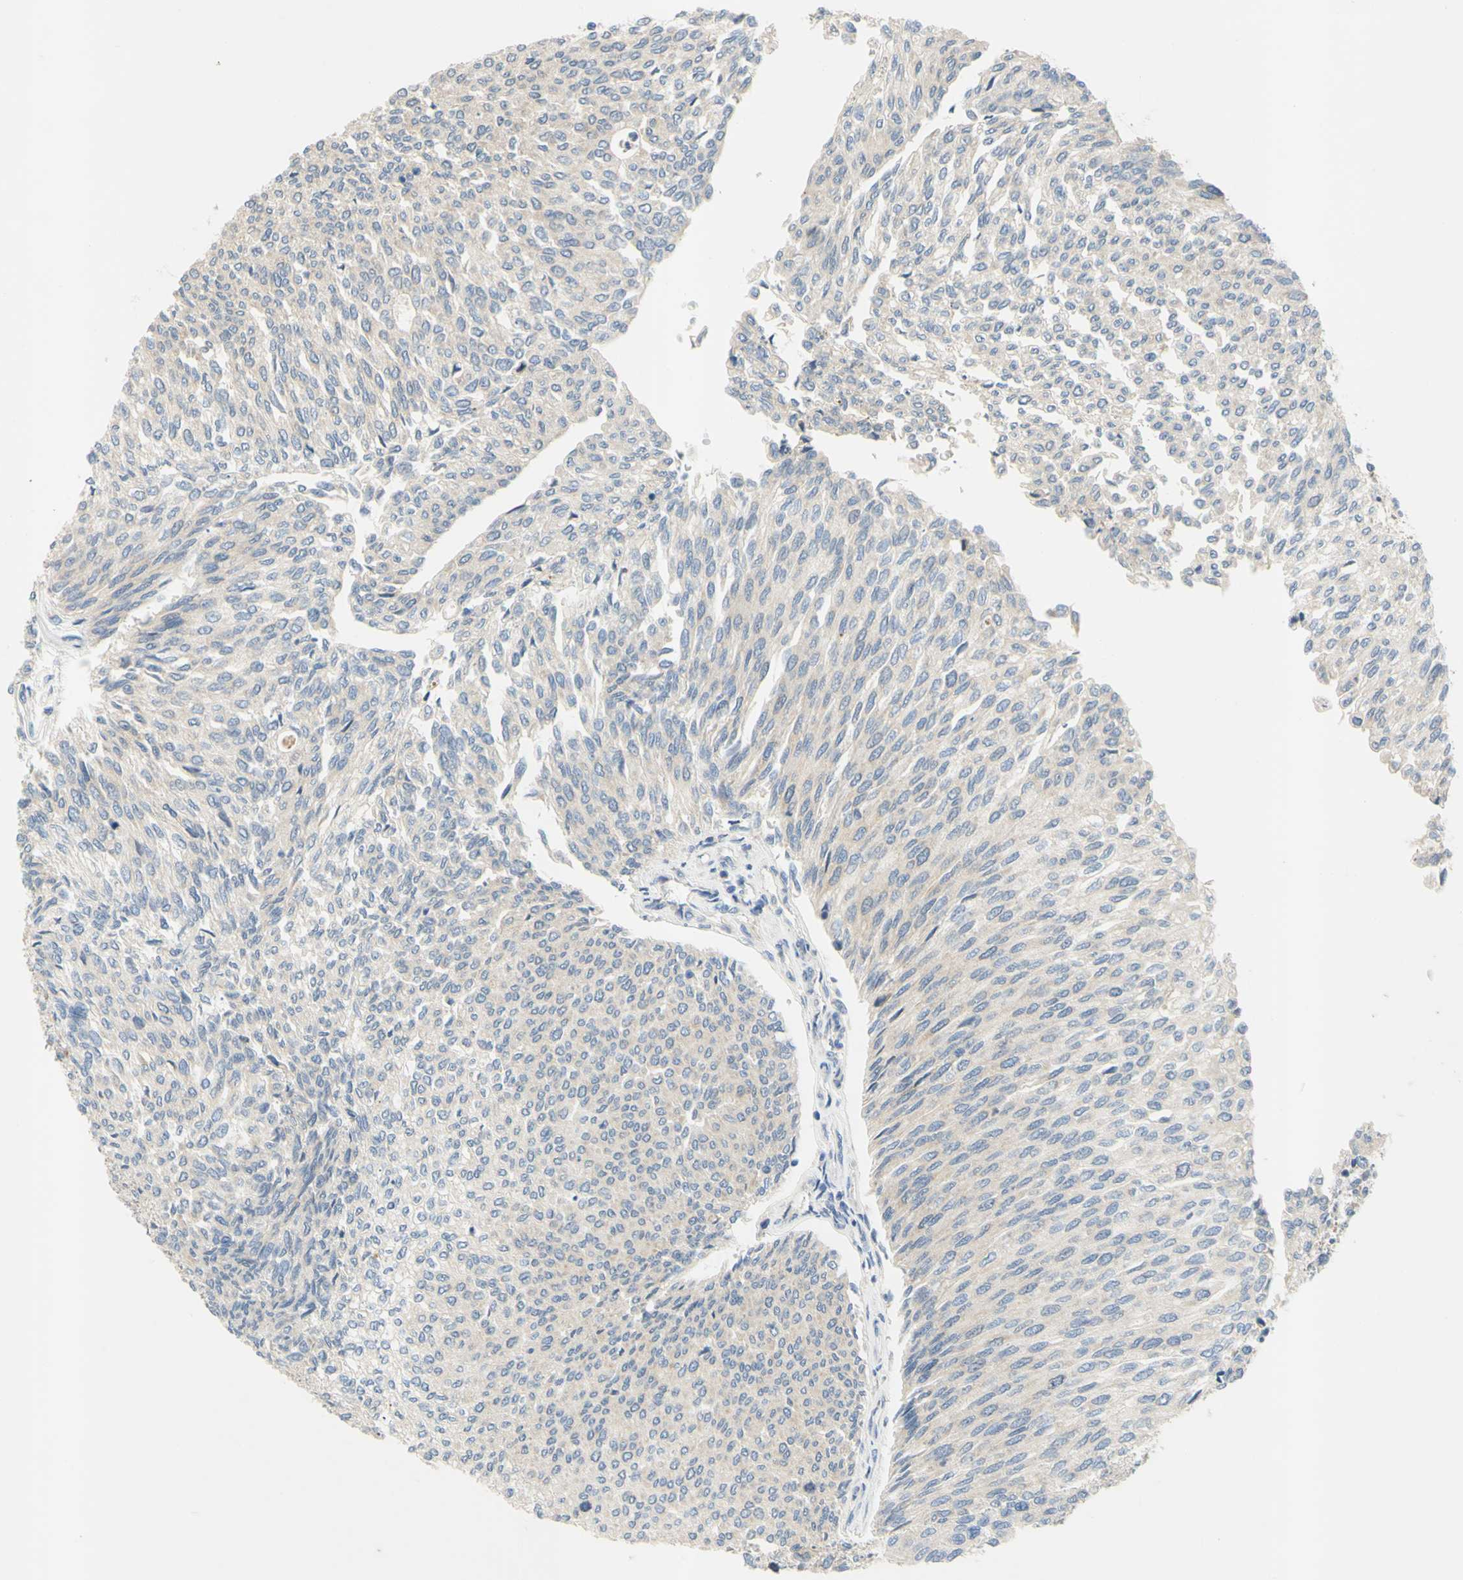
{"staining": {"intensity": "weak", "quantity": ">75%", "location": "cytoplasmic/membranous"}, "tissue": "urothelial cancer", "cell_type": "Tumor cells", "image_type": "cancer", "snomed": [{"axis": "morphology", "description": "Urothelial carcinoma, Low grade"}, {"axis": "topography", "description": "Urinary bladder"}], "caption": "This histopathology image exhibits immunohistochemistry (IHC) staining of human low-grade urothelial carcinoma, with low weak cytoplasmic/membranous positivity in approximately >75% of tumor cells.", "gene": "CCNB2", "patient": {"sex": "female", "age": 79}}